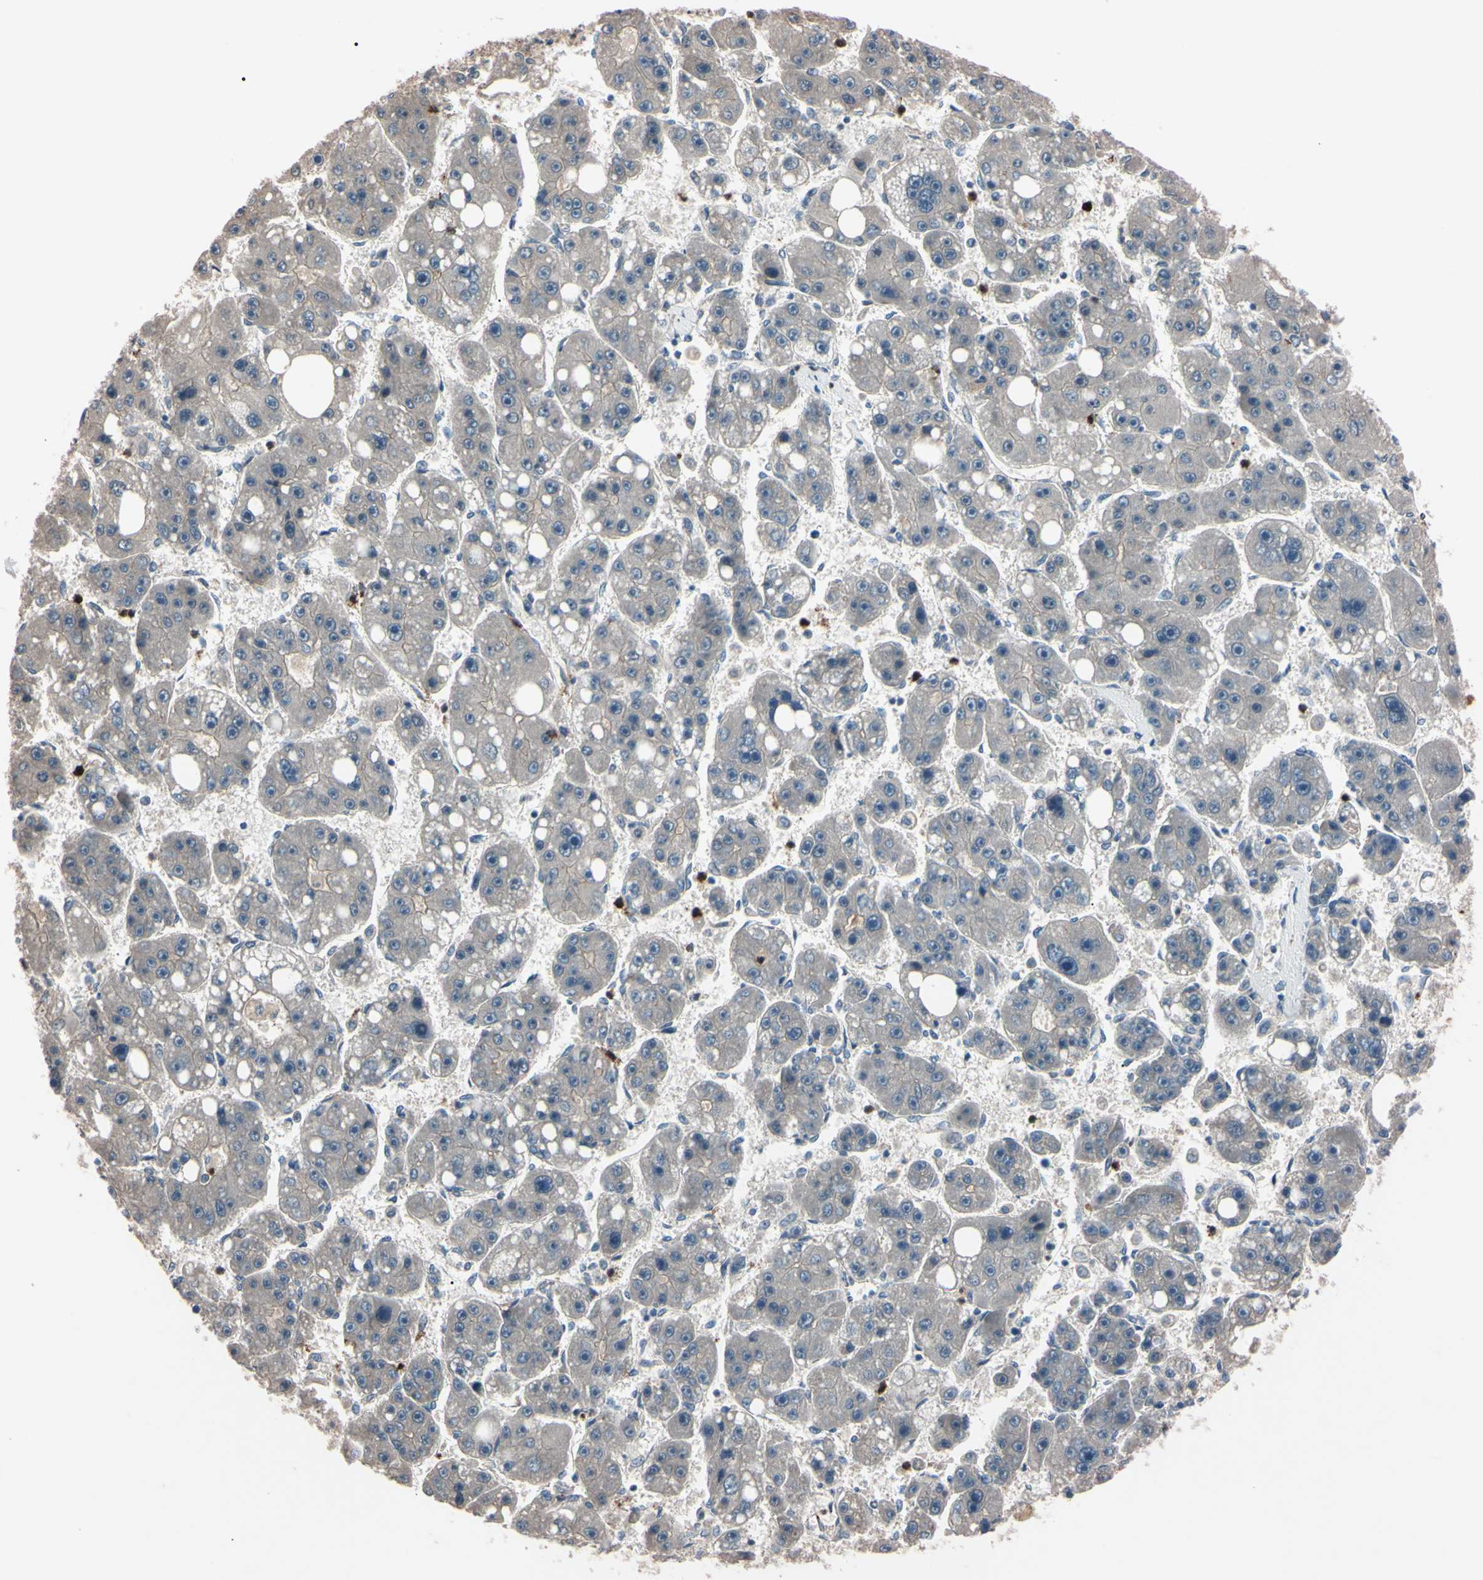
{"staining": {"intensity": "negative", "quantity": "none", "location": "none"}, "tissue": "liver cancer", "cell_type": "Tumor cells", "image_type": "cancer", "snomed": [{"axis": "morphology", "description": "Carcinoma, Hepatocellular, NOS"}, {"axis": "topography", "description": "Liver"}], "caption": "DAB immunohistochemical staining of liver cancer demonstrates no significant positivity in tumor cells.", "gene": "TRAF5", "patient": {"sex": "female", "age": 61}}